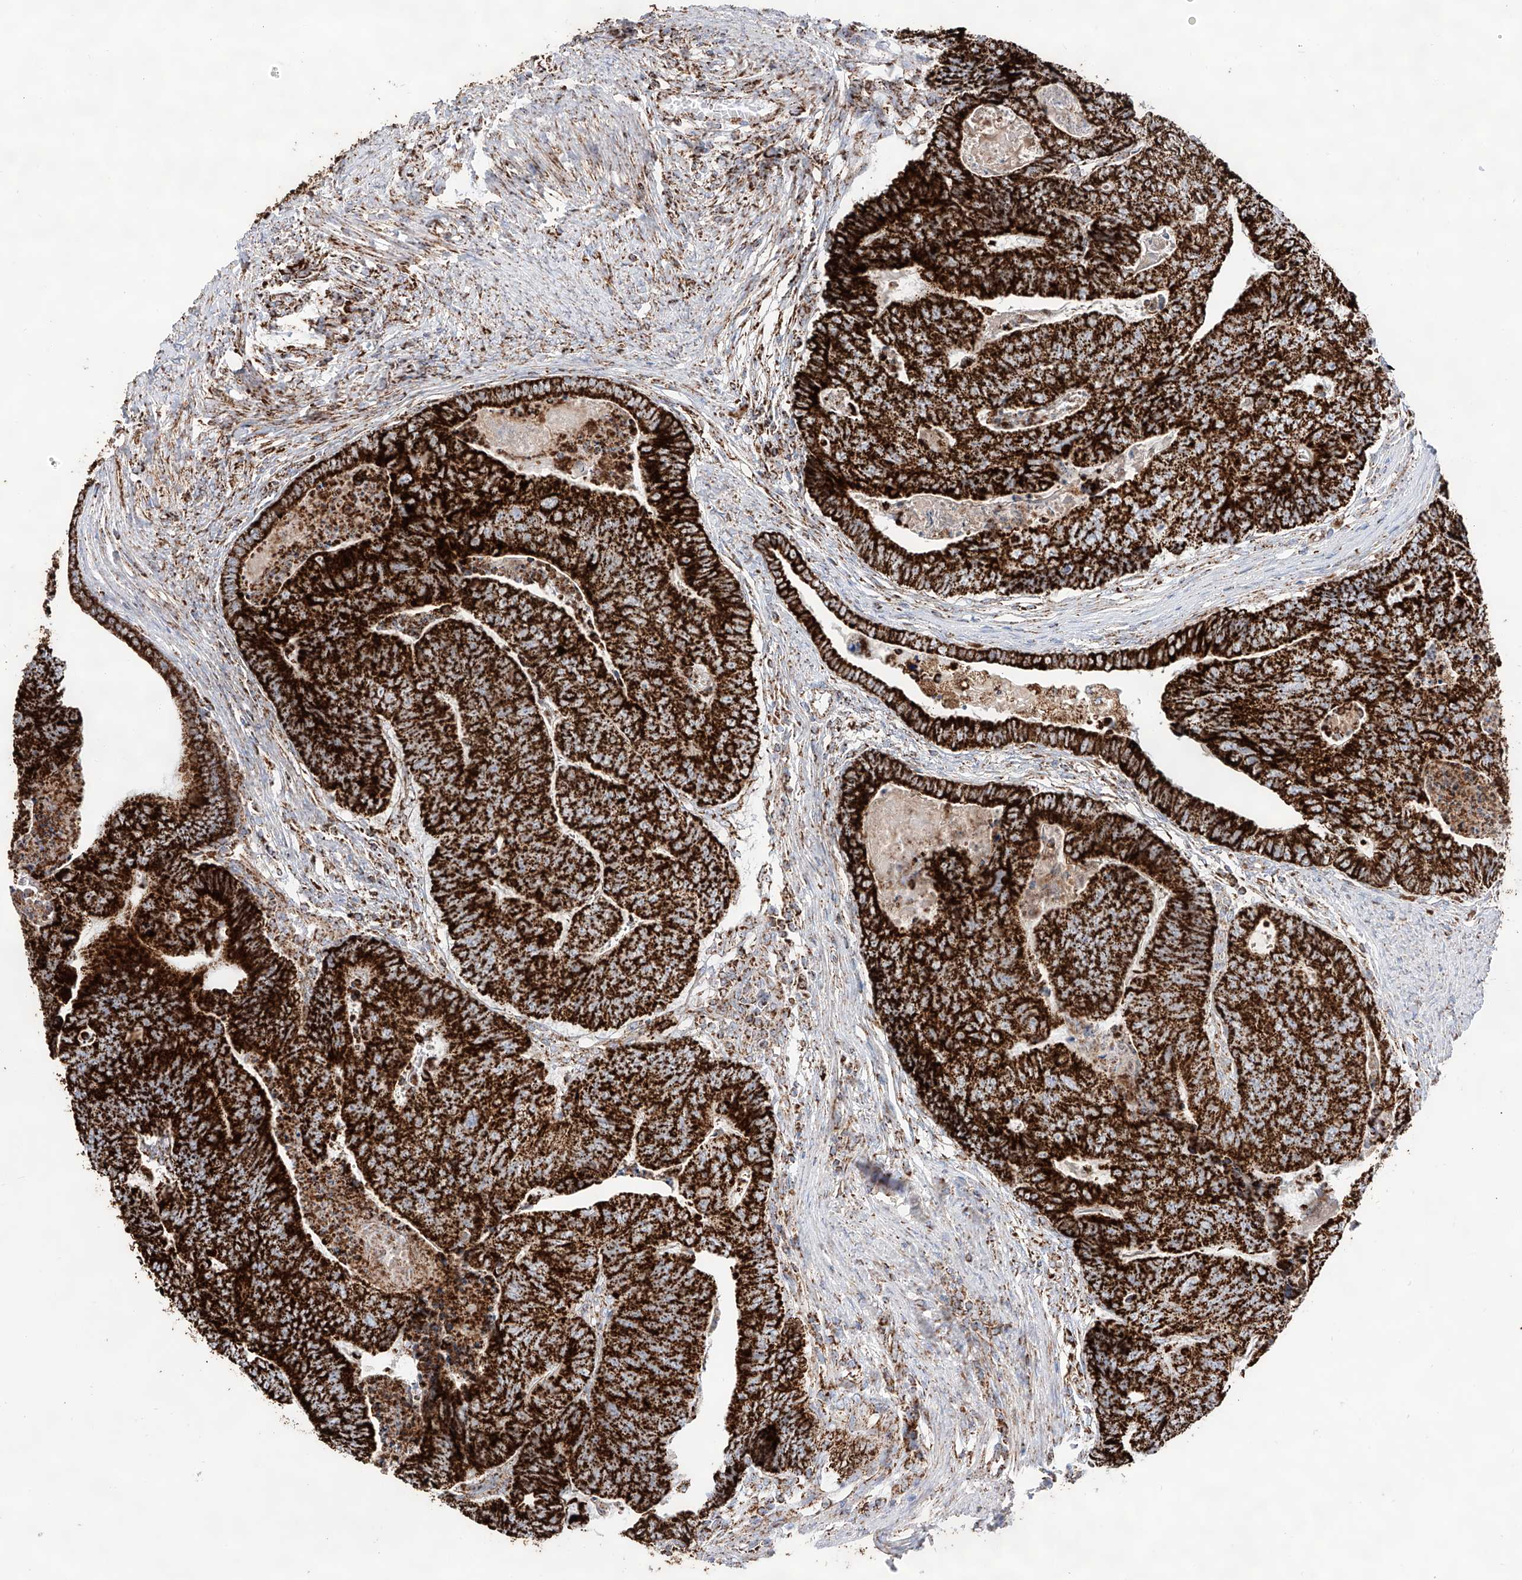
{"staining": {"intensity": "strong", "quantity": ">75%", "location": "cytoplasmic/membranous"}, "tissue": "colorectal cancer", "cell_type": "Tumor cells", "image_type": "cancer", "snomed": [{"axis": "morphology", "description": "Adenocarcinoma, NOS"}, {"axis": "topography", "description": "Colon"}], "caption": "Human colorectal cancer (adenocarcinoma) stained with a protein marker demonstrates strong staining in tumor cells.", "gene": "TTC27", "patient": {"sex": "female", "age": 67}}